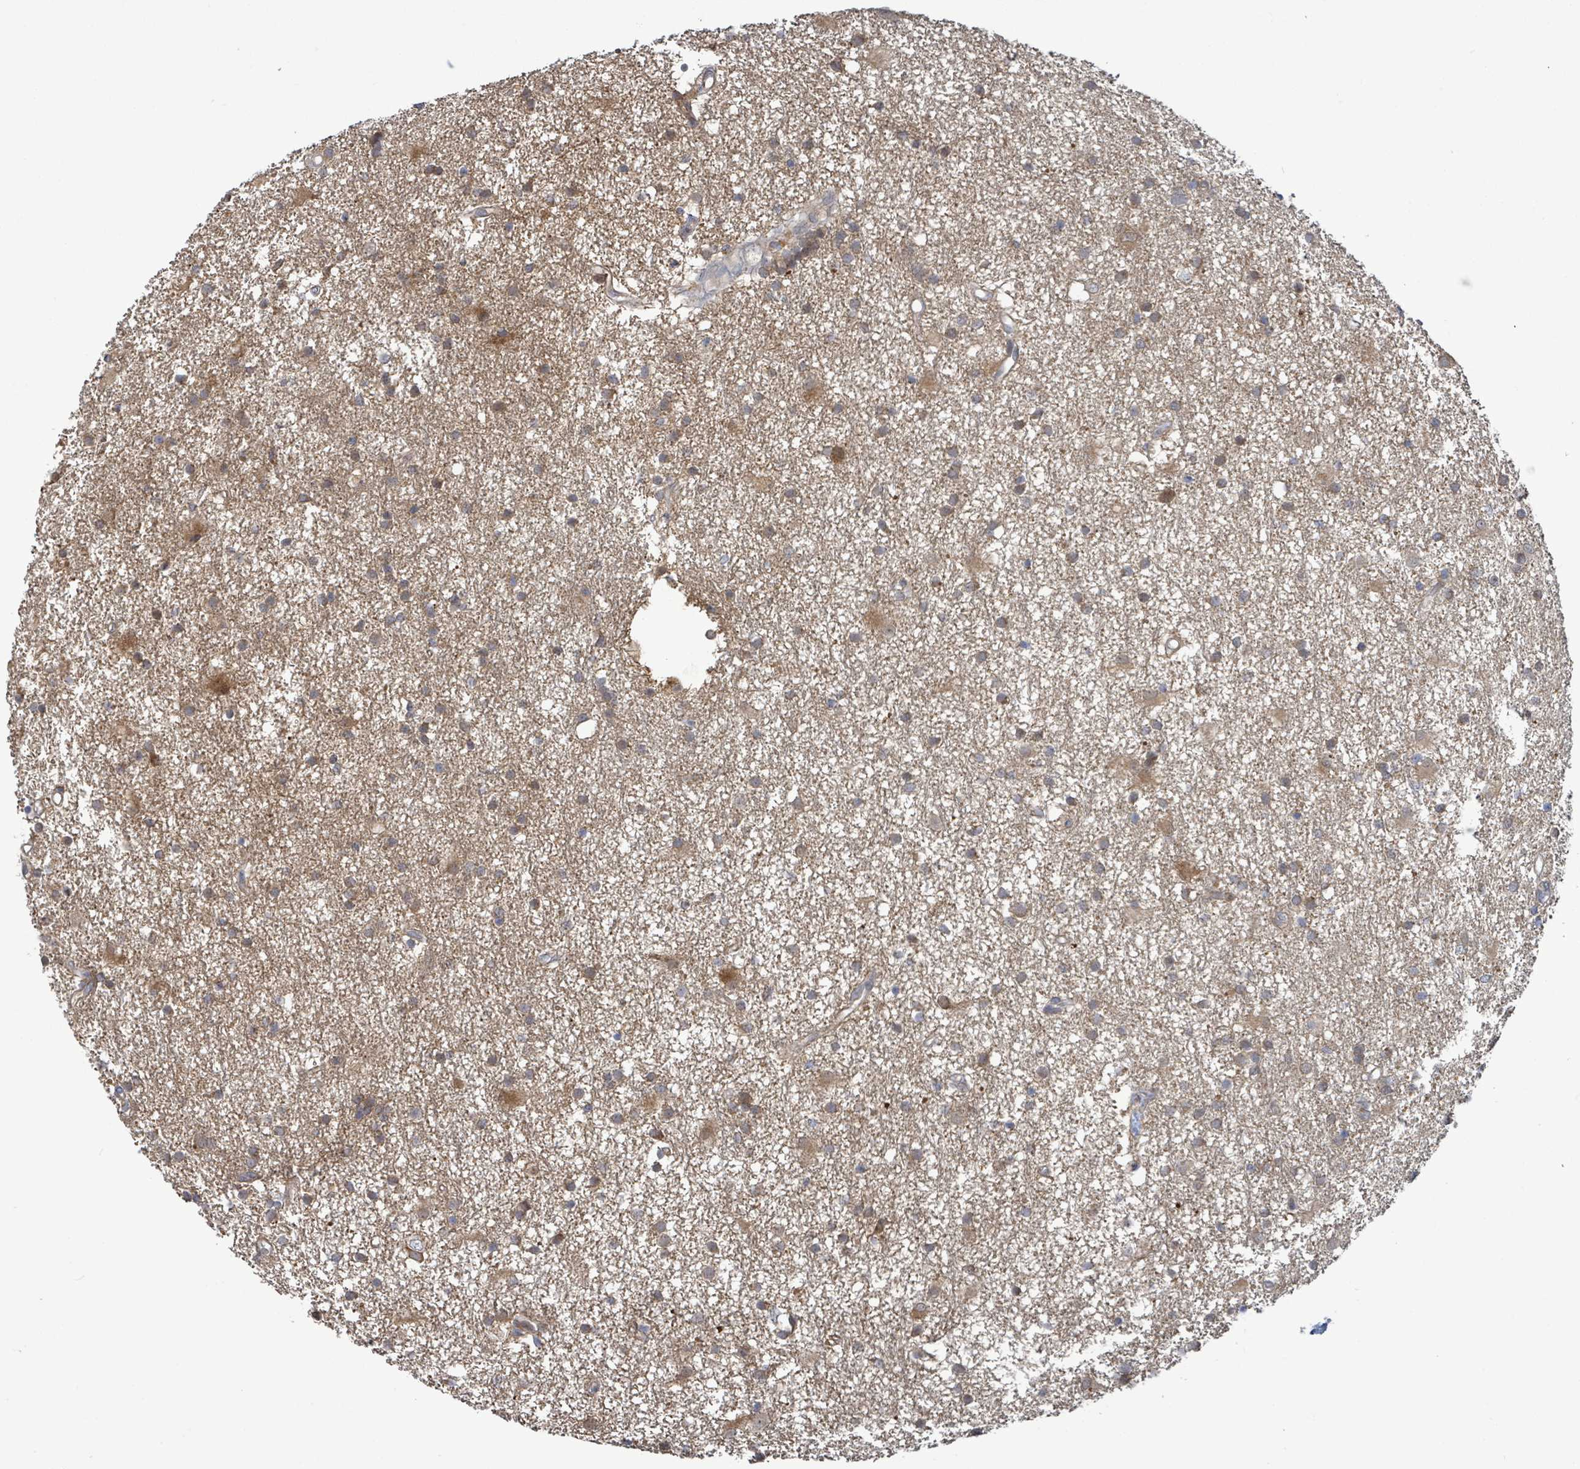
{"staining": {"intensity": "weak", "quantity": "<25%", "location": "cytoplasmic/membranous"}, "tissue": "glioma", "cell_type": "Tumor cells", "image_type": "cancer", "snomed": [{"axis": "morphology", "description": "Glioma, malignant, High grade"}, {"axis": "topography", "description": "Brain"}], "caption": "High-grade glioma (malignant) was stained to show a protein in brown. There is no significant positivity in tumor cells.", "gene": "PGAM1", "patient": {"sex": "male", "age": 77}}